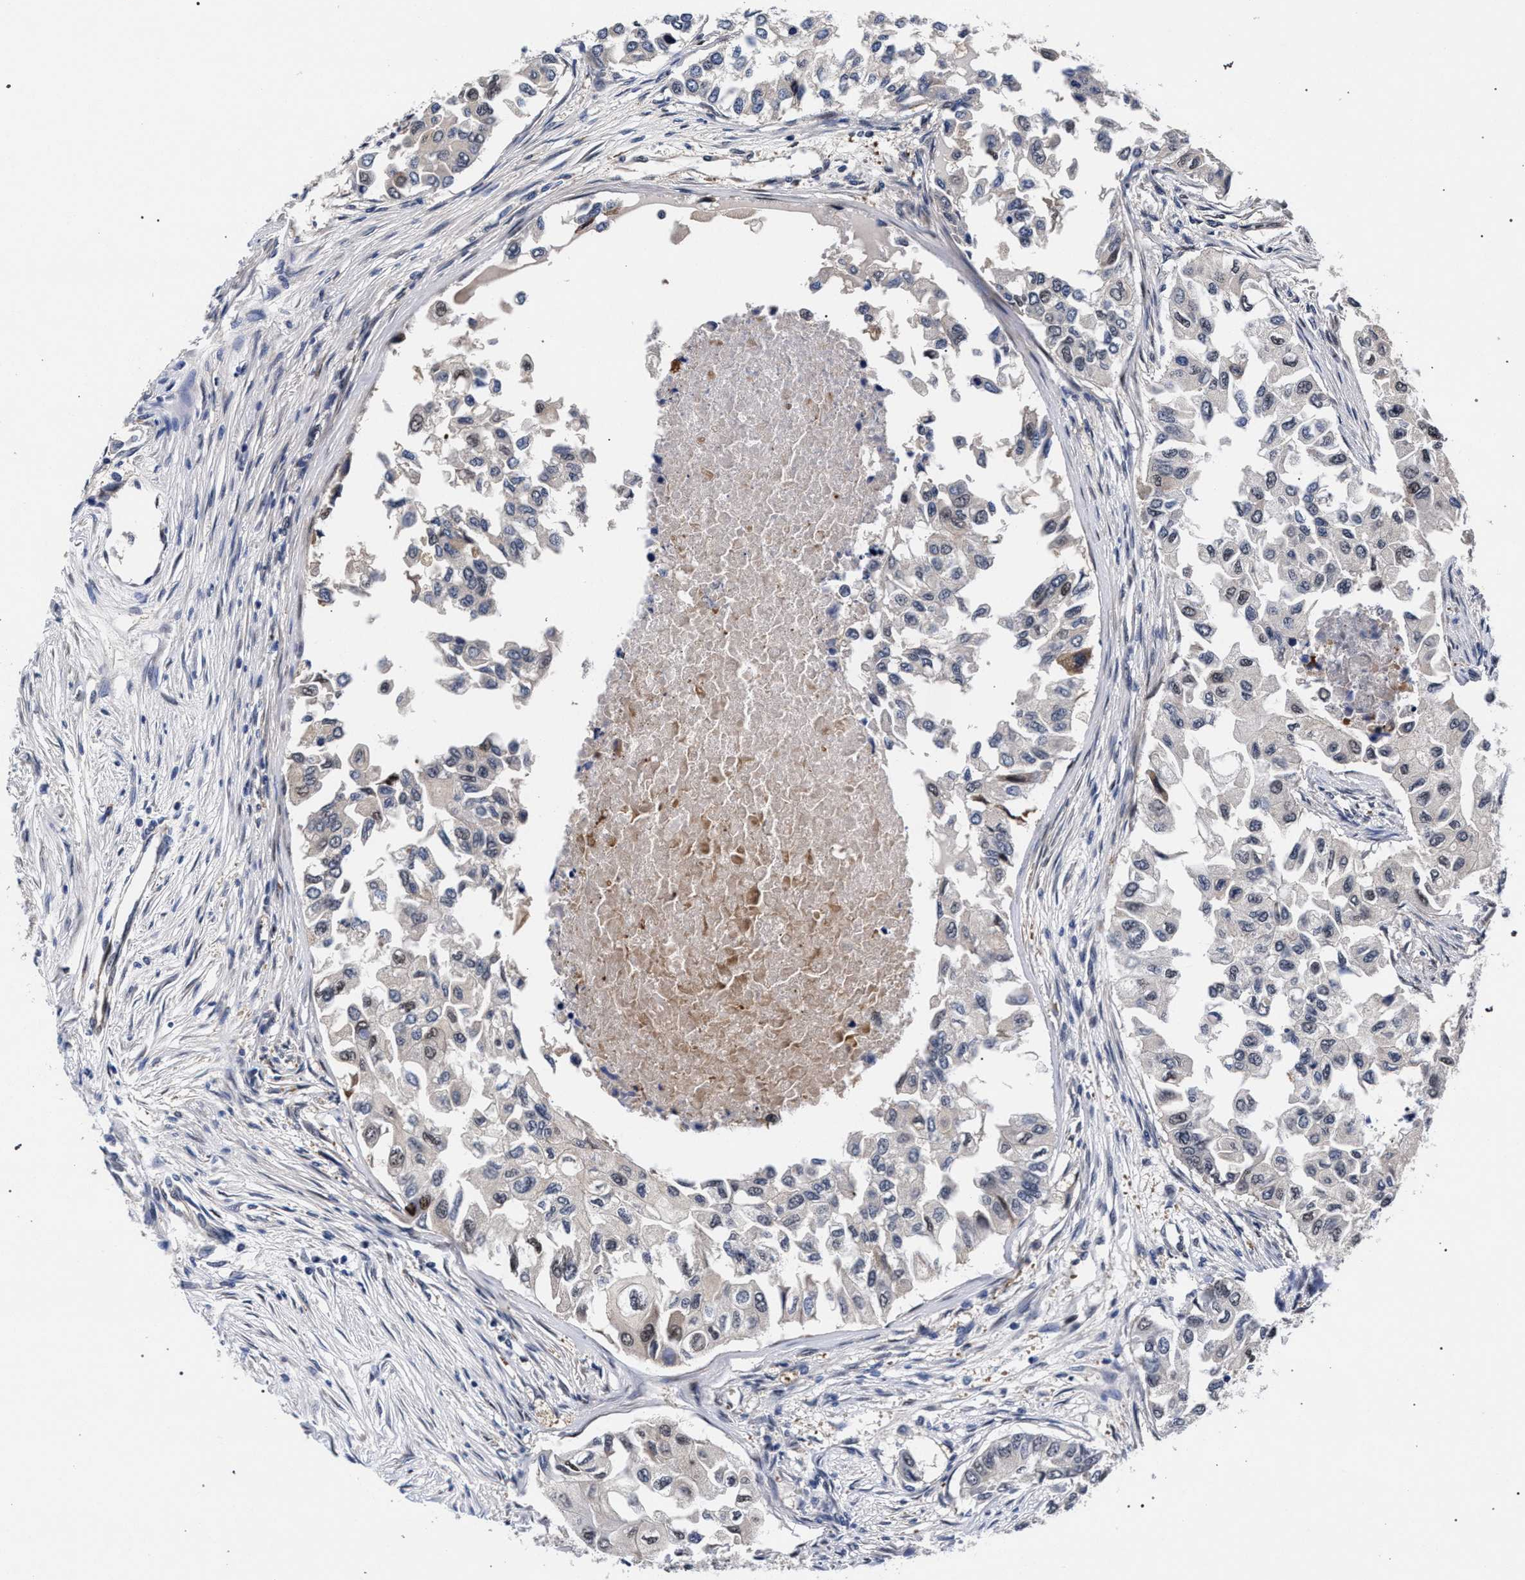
{"staining": {"intensity": "weak", "quantity": "<25%", "location": "nuclear"}, "tissue": "breast cancer", "cell_type": "Tumor cells", "image_type": "cancer", "snomed": [{"axis": "morphology", "description": "Normal tissue, NOS"}, {"axis": "morphology", "description": "Duct carcinoma"}, {"axis": "topography", "description": "Breast"}], "caption": "The micrograph reveals no staining of tumor cells in infiltrating ductal carcinoma (breast). (DAB immunohistochemistry (IHC), high magnification).", "gene": "ZNF462", "patient": {"sex": "female", "age": 49}}